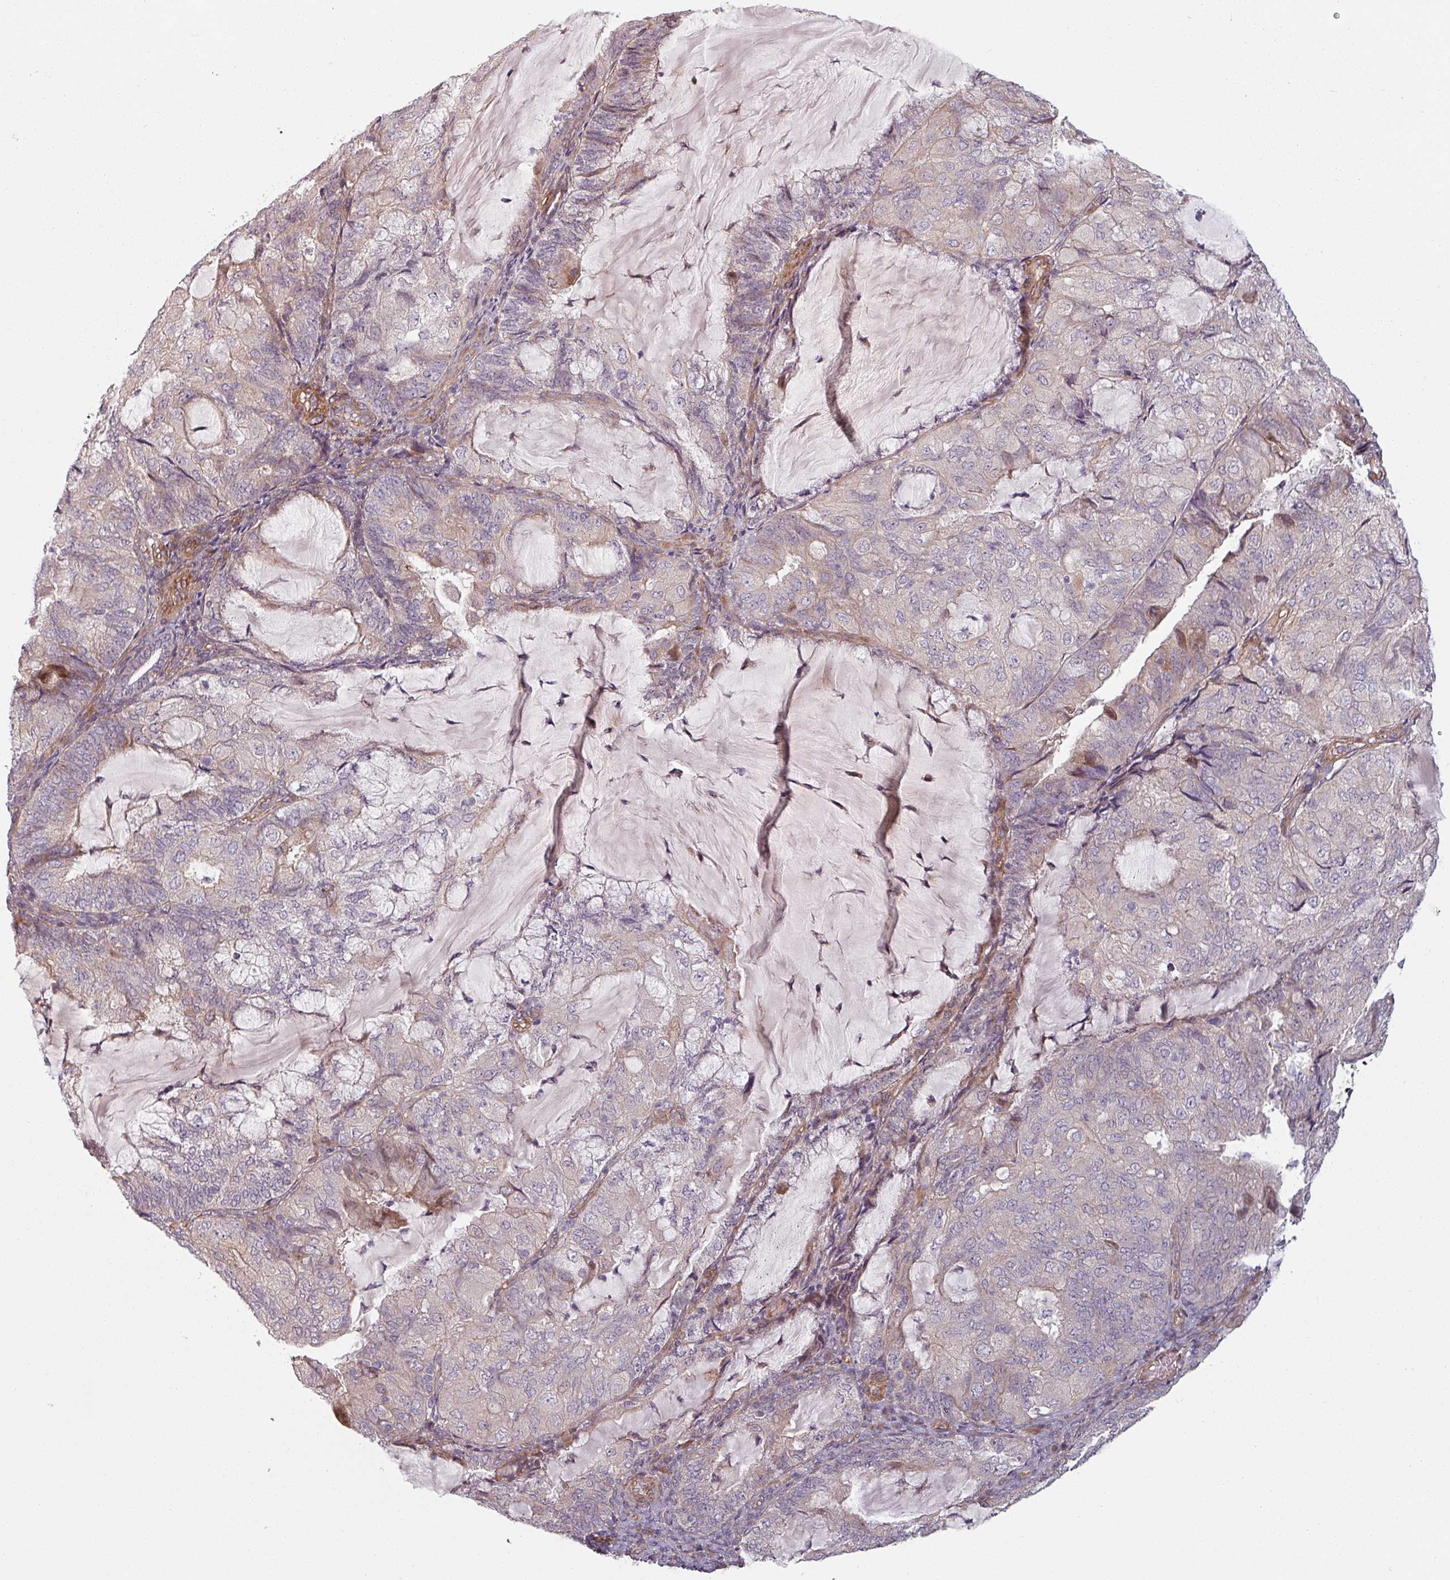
{"staining": {"intensity": "weak", "quantity": "<25%", "location": "cytoplasmic/membranous"}, "tissue": "endometrial cancer", "cell_type": "Tumor cells", "image_type": "cancer", "snomed": [{"axis": "morphology", "description": "Adenocarcinoma, NOS"}, {"axis": "topography", "description": "Endometrium"}], "caption": "Tumor cells are negative for brown protein staining in endometrial cancer (adenocarcinoma). (DAB immunohistochemistry, high magnification).", "gene": "C4BPB", "patient": {"sex": "female", "age": 81}}